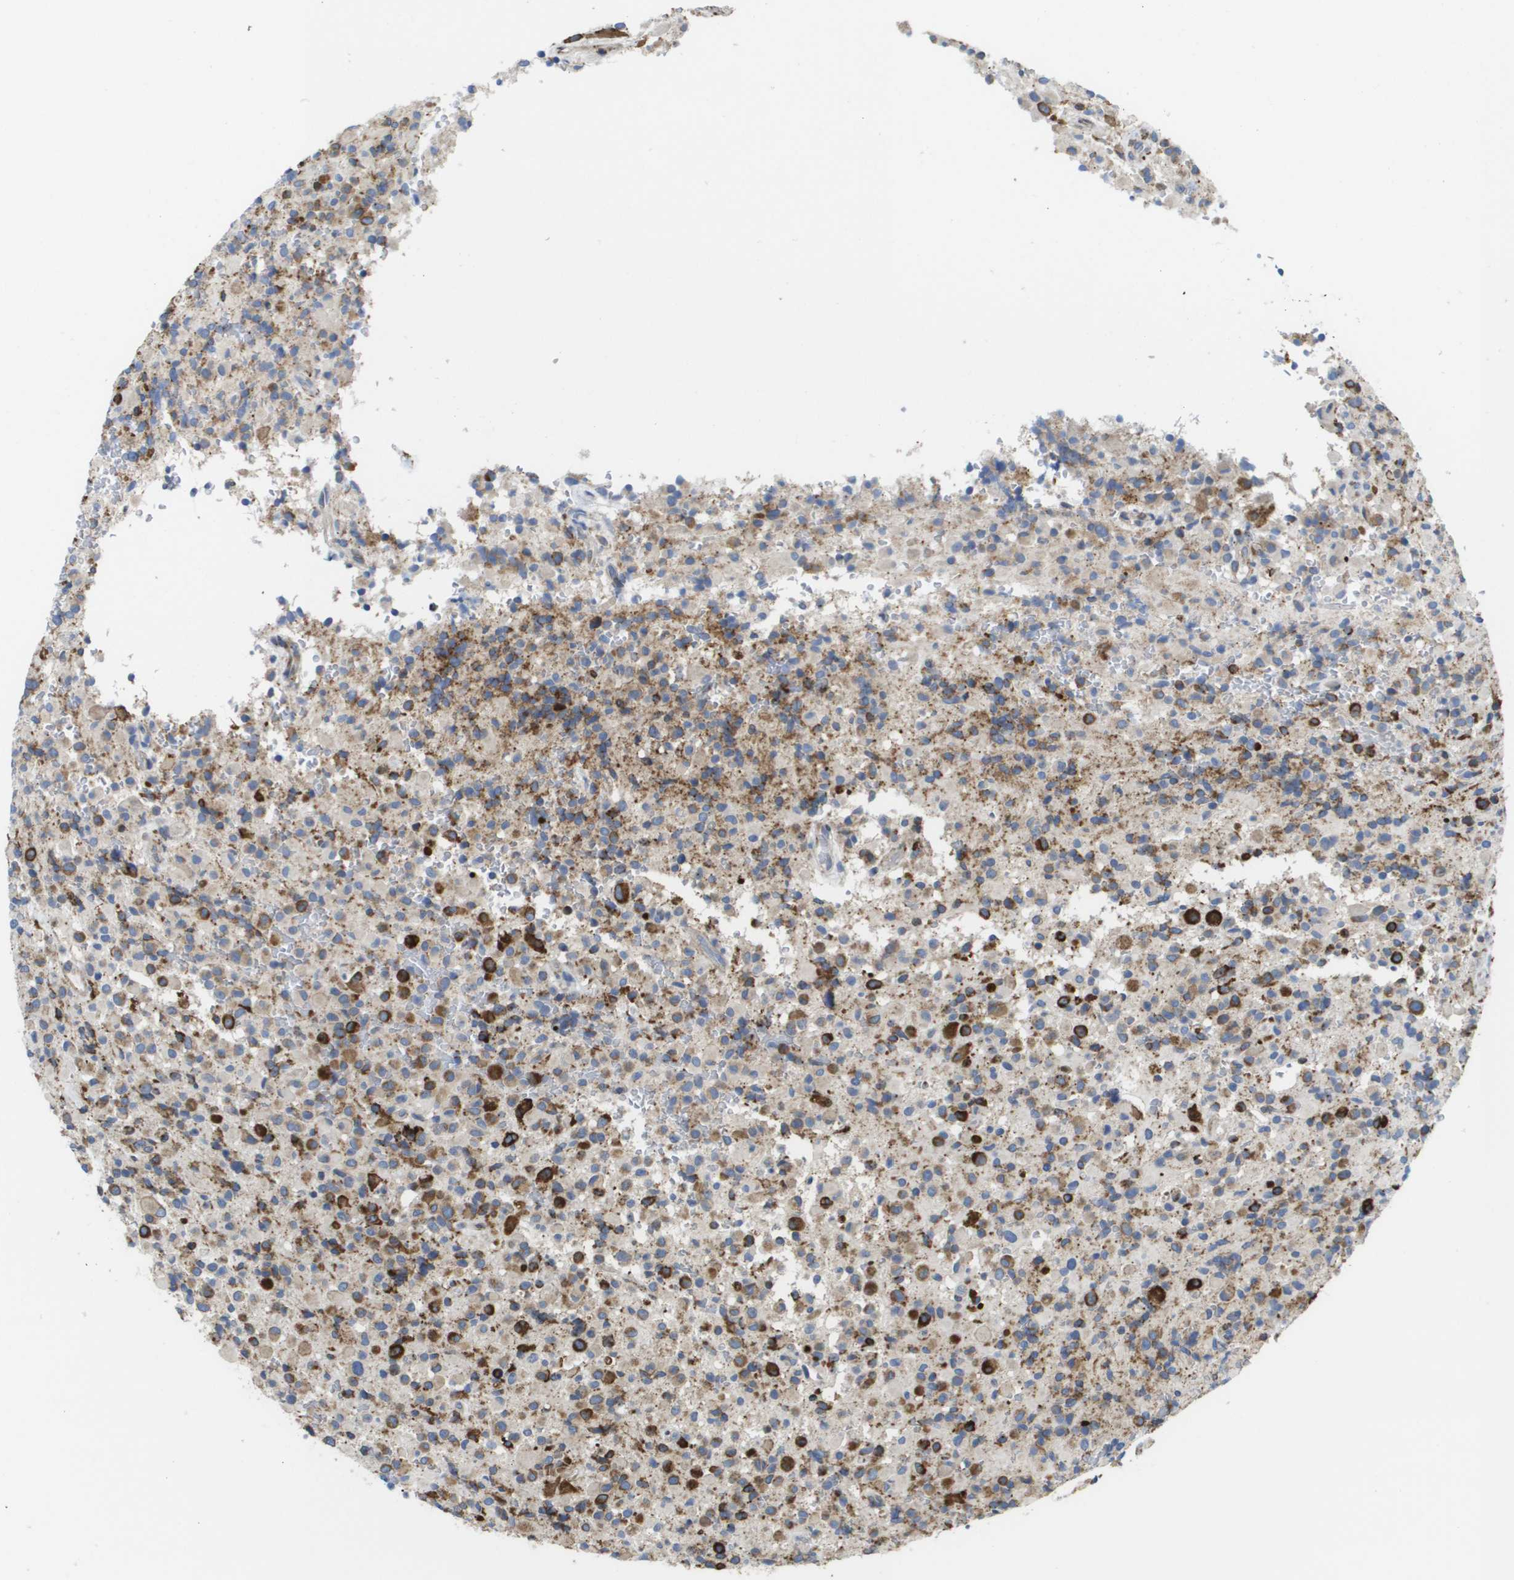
{"staining": {"intensity": "moderate", "quantity": ">75%", "location": "cytoplasmic/membranous"}, "tissue": "glioma", "cell_type": "Tumor cells", "image_type": "cancer", "snomed": [{"axis": "morphology", "description": "Glioma, malignant, High grade"}, {"axis": "topography", "description": "Brain"}], "caption": "This photomicrograph demonstrates immunohistochemistry staining of human high-grade glioma (malignant), with medium moderate cytoplasmic/membranous positivity in approximately >75% of tumor cells.", "gene": "ST3GAL2", "patient": {"sex": "male", "age": 71}}